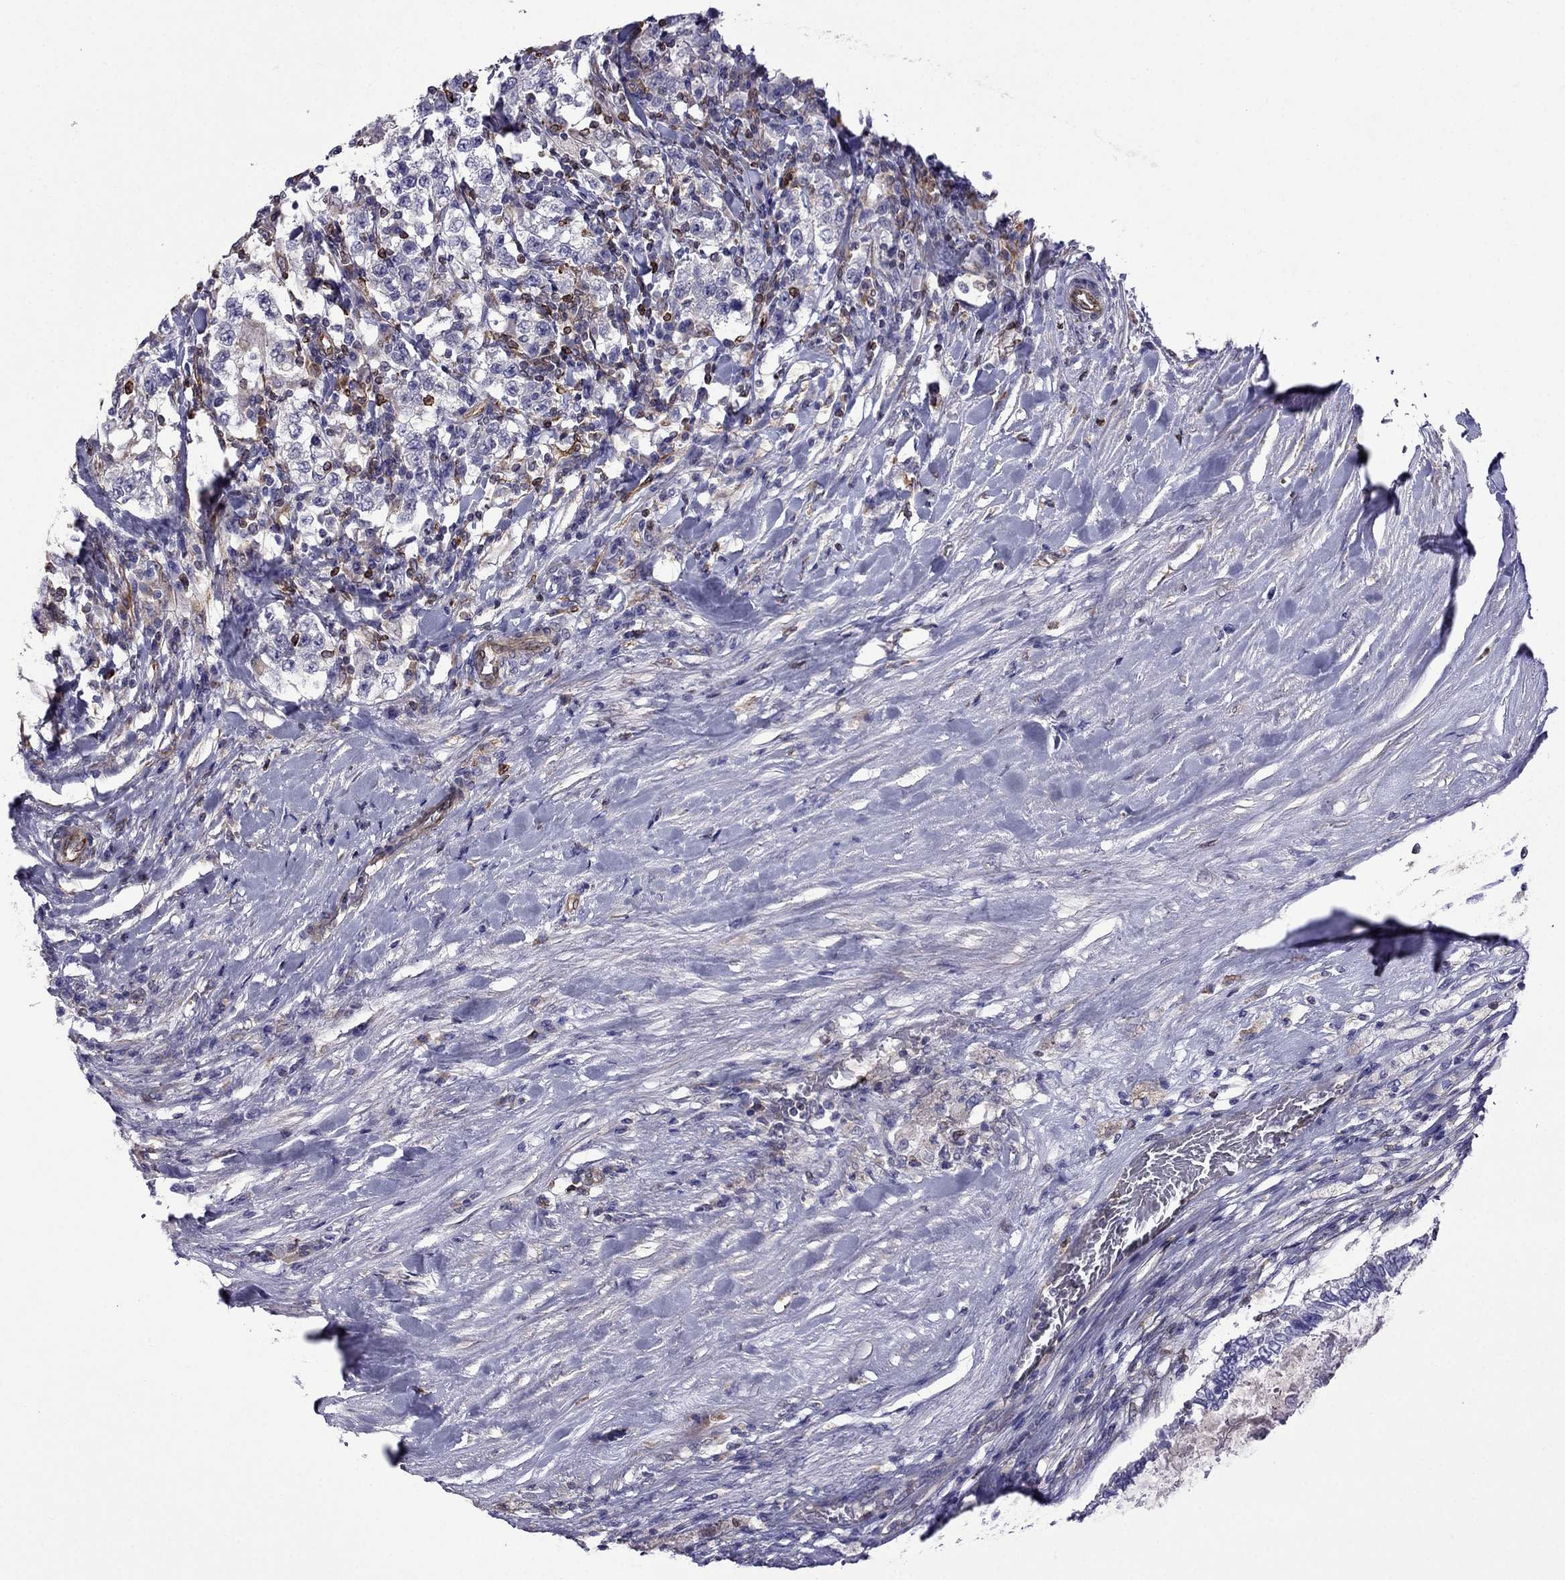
{"staining": {"intensity": "negative", "quantity": "none", "location": "none"}, "tissue": "testis cancer", "cell_type": "Tumor cells", "image_type": "cancer", "snomed": [{"axis": "morphology", "description": "Seminoma, NOS"}, {"axis": "morphology", "description": "Carcinoma, Embryonal, NOS"}, {"axis": "topography", "description": "Testis"}], "caption": "High magnification brightfield microscopy of testis cancer (embryonal carcinoma) stained with DAB (3,3'-diaminobenzidine) (brown) and counterstained with hematoxylin (blue): tumor cells show no significant expression. The staining was performed using DAB (3,3'-diaminobenzidine) to visualize the protein expression in brown, while the nuclei were stained in blue with hematoxylin (Magnification: 20x).", "gene": "GNAL", "patient": {"sex": "male", "age": 41}}